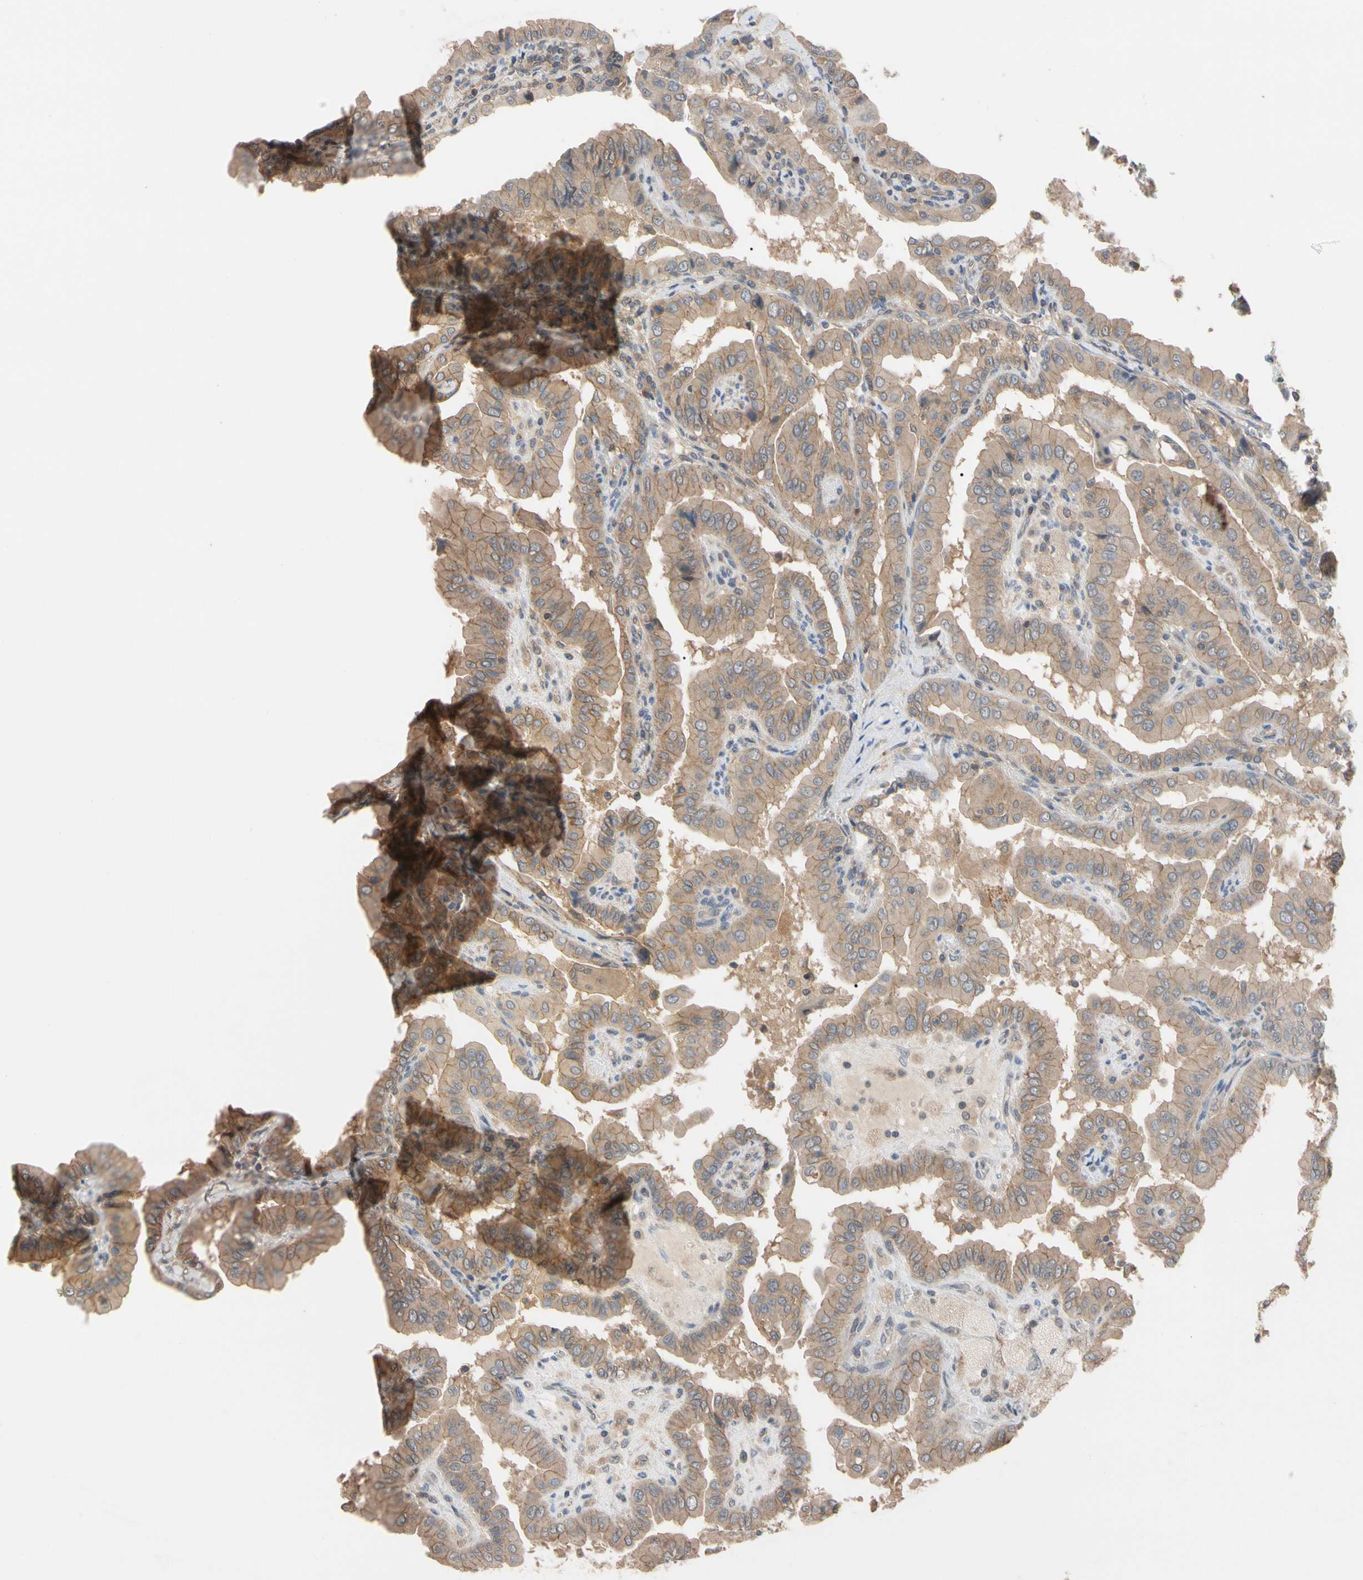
{"staining": {"intensity": "moderate", "quantity": ">75%", "location": "cytoplasmic/membranous"}, "tissue": "thyroid cancer", "cell_type": "Tumor cells", "image_type": "cancer", "snomed": [{"axis": "morphology", "description": "Papillary adenocarcinoma, NOS"}, {"axis": "topography", "description": "Thyroid gland"}], "caption": "Human thyroid cancer stained with a protein marker demonstrates moderate staining in tumor cells.", "gene": "DPP8", "patient": {"sex": "male", "age": 33}}